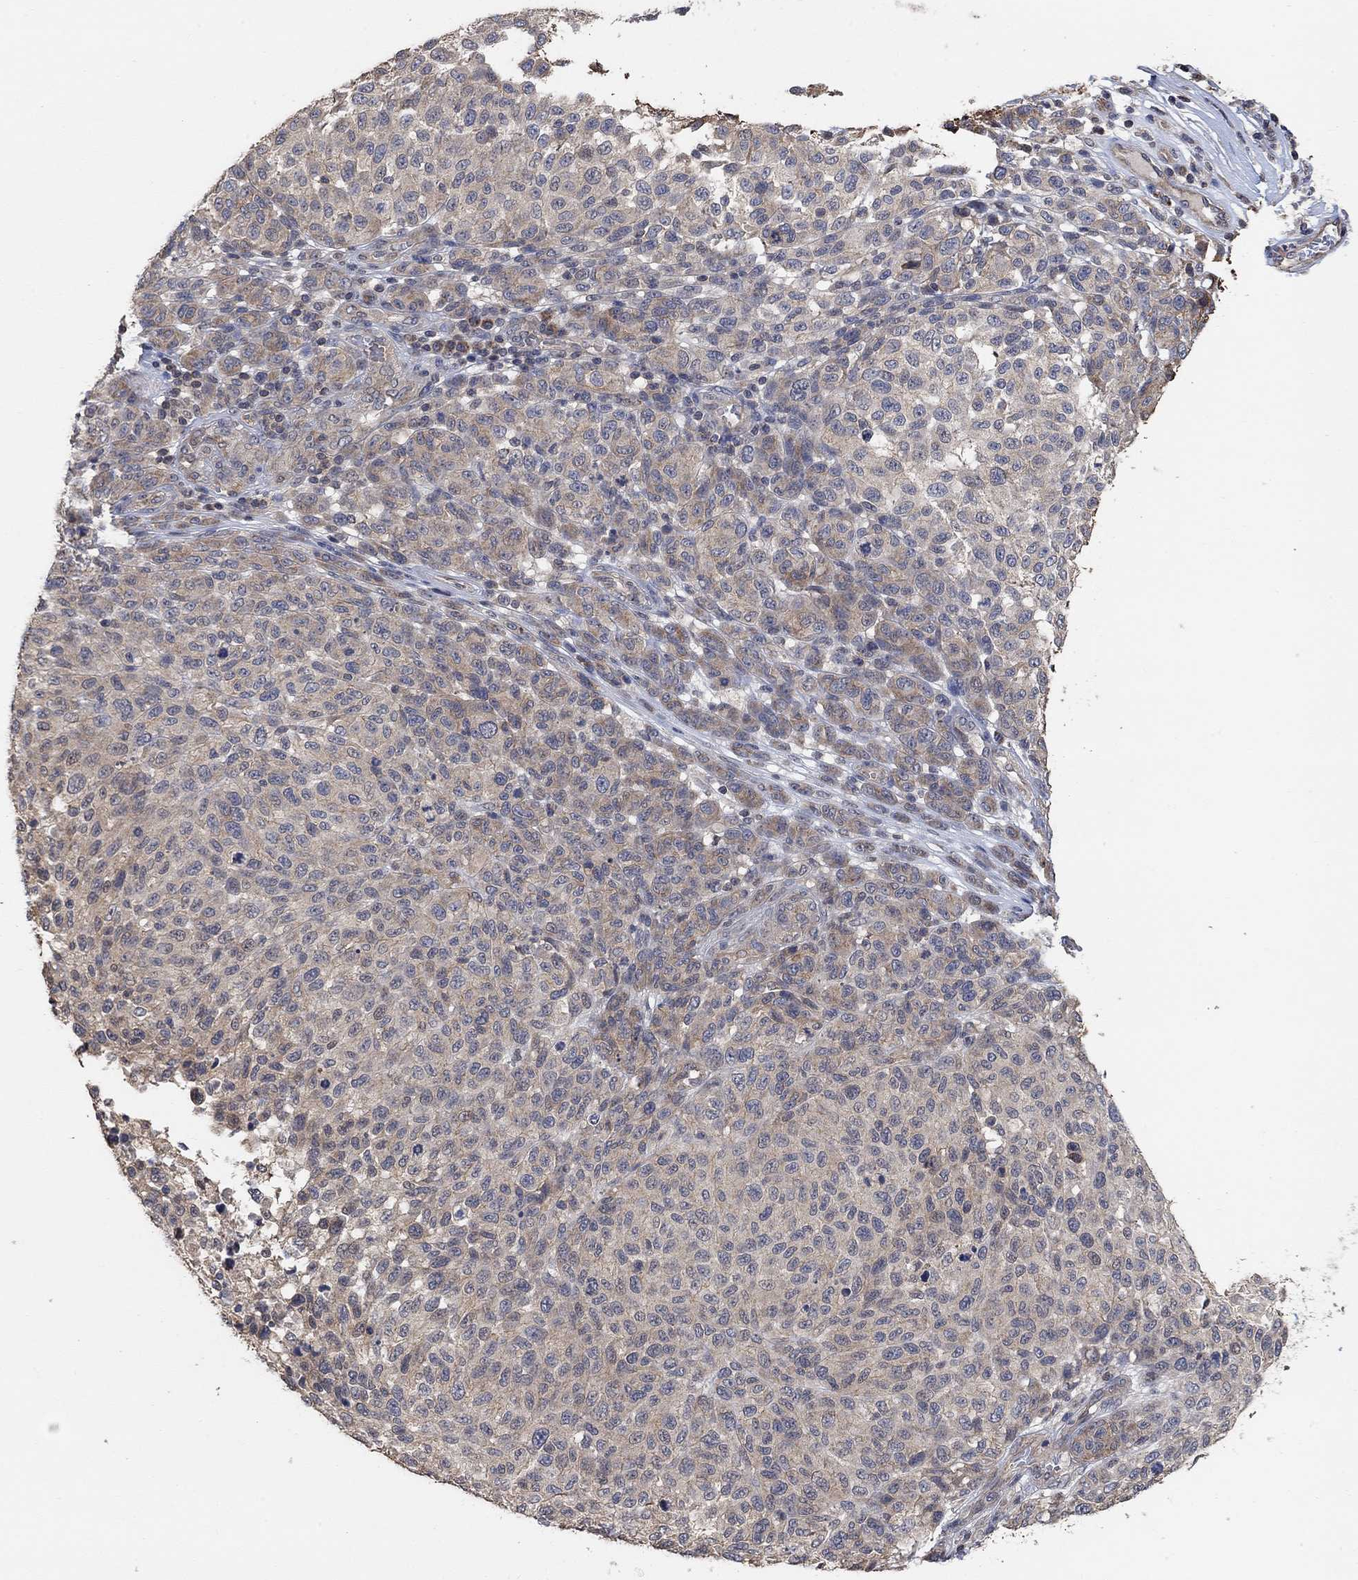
{"staining": {"intensity": "weak", "quantity": "25%-75%", "location": "cytoplasmic/membranous"}, "tissue": "melanoma", "cell_type": "Tumor cells", "image_type": "cancer", "snomed": [{"axis": "morphology", "description": "Malignant melanoma, NOS"}, {"axis": "topography", "description": "Skin"}], "caption": "High-magnification brightfield microscopy of melanoma stained with DAB (3,3'-diaminobenzidine) (brown) and counterstained with hematoxylin (blue). tumor cells exhibit weak cytoplasmic/membranous expression is present in approximately25%-75% of cells.", "gene": "UNC5B", "patient": {"sex": "male", "age": 59}}